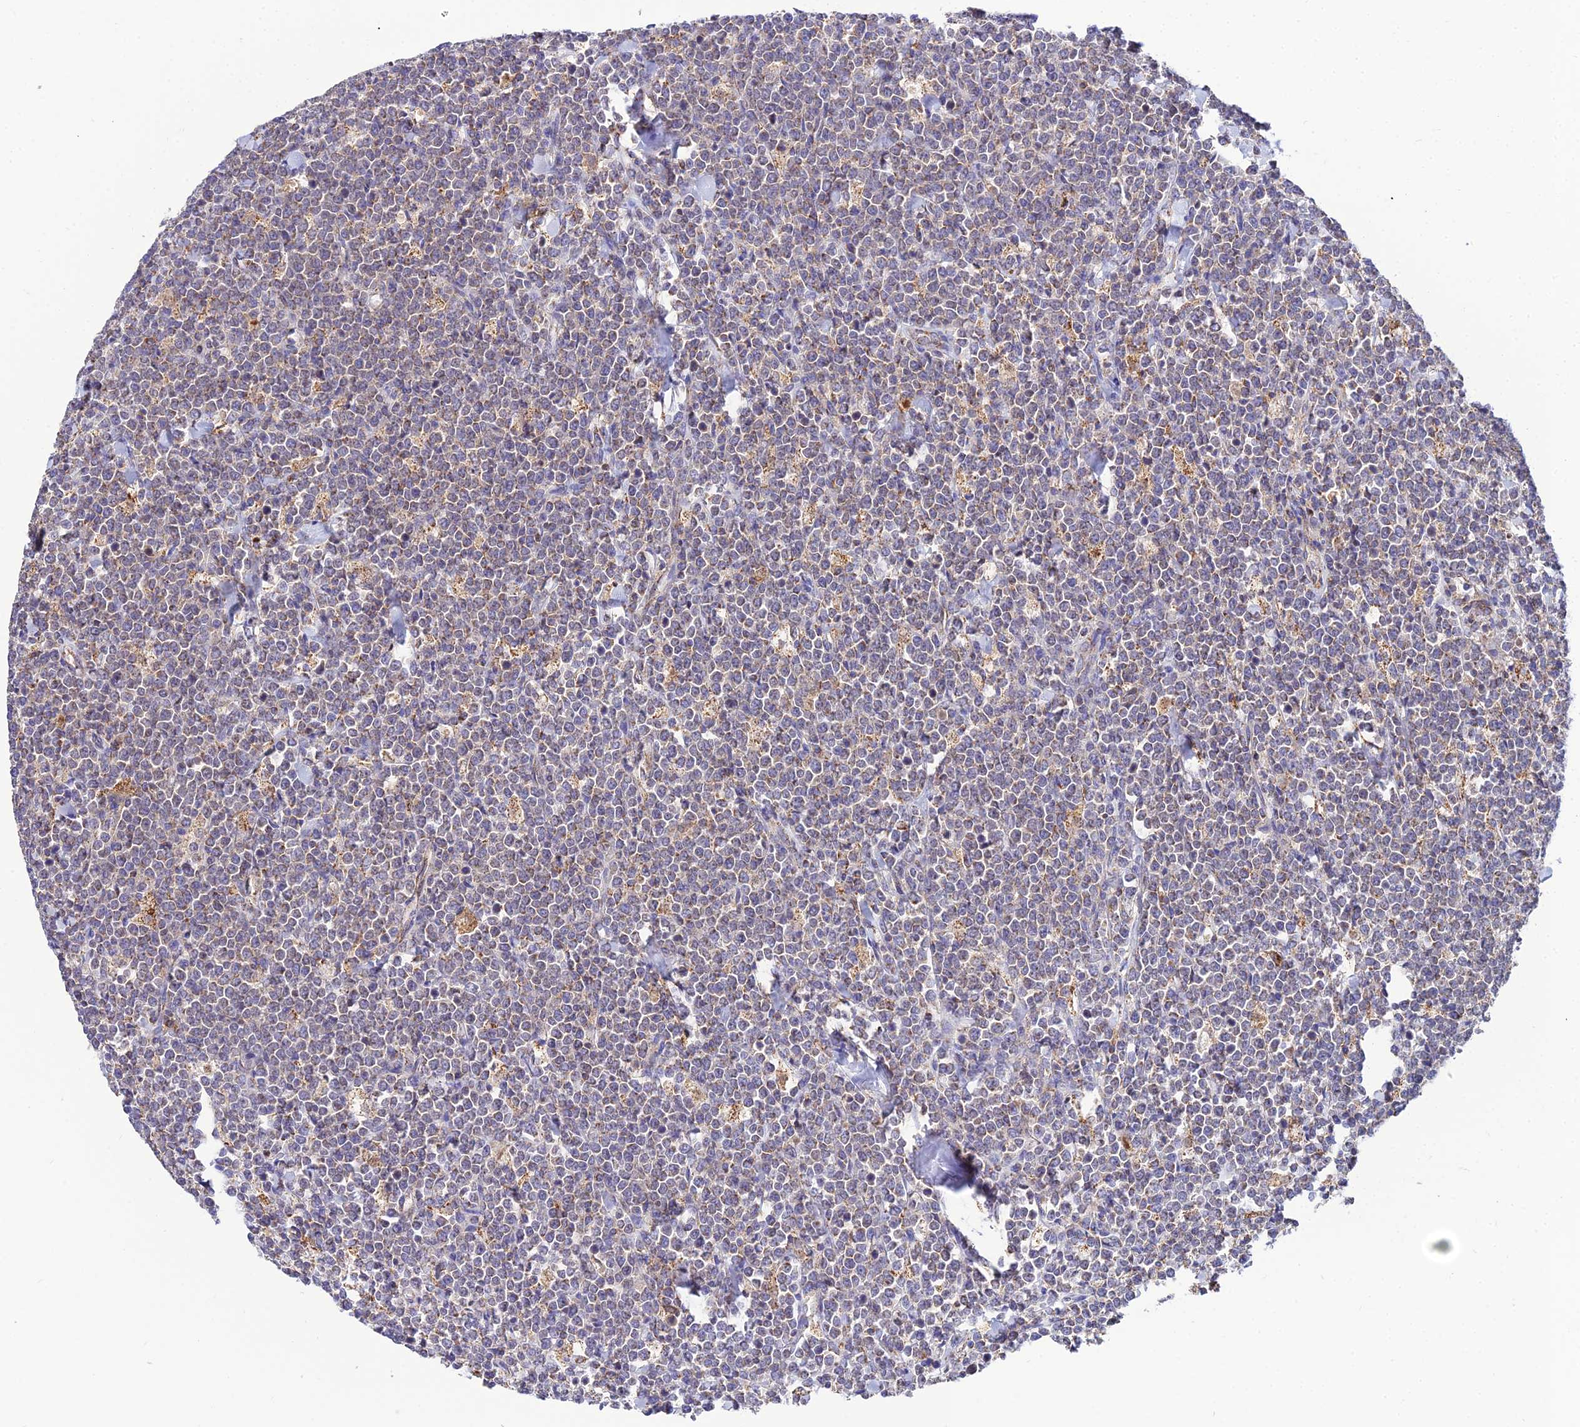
{"staining": {"intensity": "negative", "quantity": "none", "location": "none"}, "tissue": "lymphoma", "cell_type": "Tumor cells", "image_type": "cancer", "snomed": [{"axis": "morphology", "description": "Malignant lymphoma, non-Hodgkin's type, High grade"}, {"axis": "topography", "description": "Small intestine"}], "caption": "An image of malignant lymphoma, non-Hodgkin's type (high-grade) stained for a protein displays no brown staining in tumor cells. (DAB (3,3'-diaminobenzidine) immunohistochemistry (IHC) visualized using brightfield microscopy, high magnification).", "gene": "NIPSNAP3A", "patient": {"sex": "male", "age": 8}}